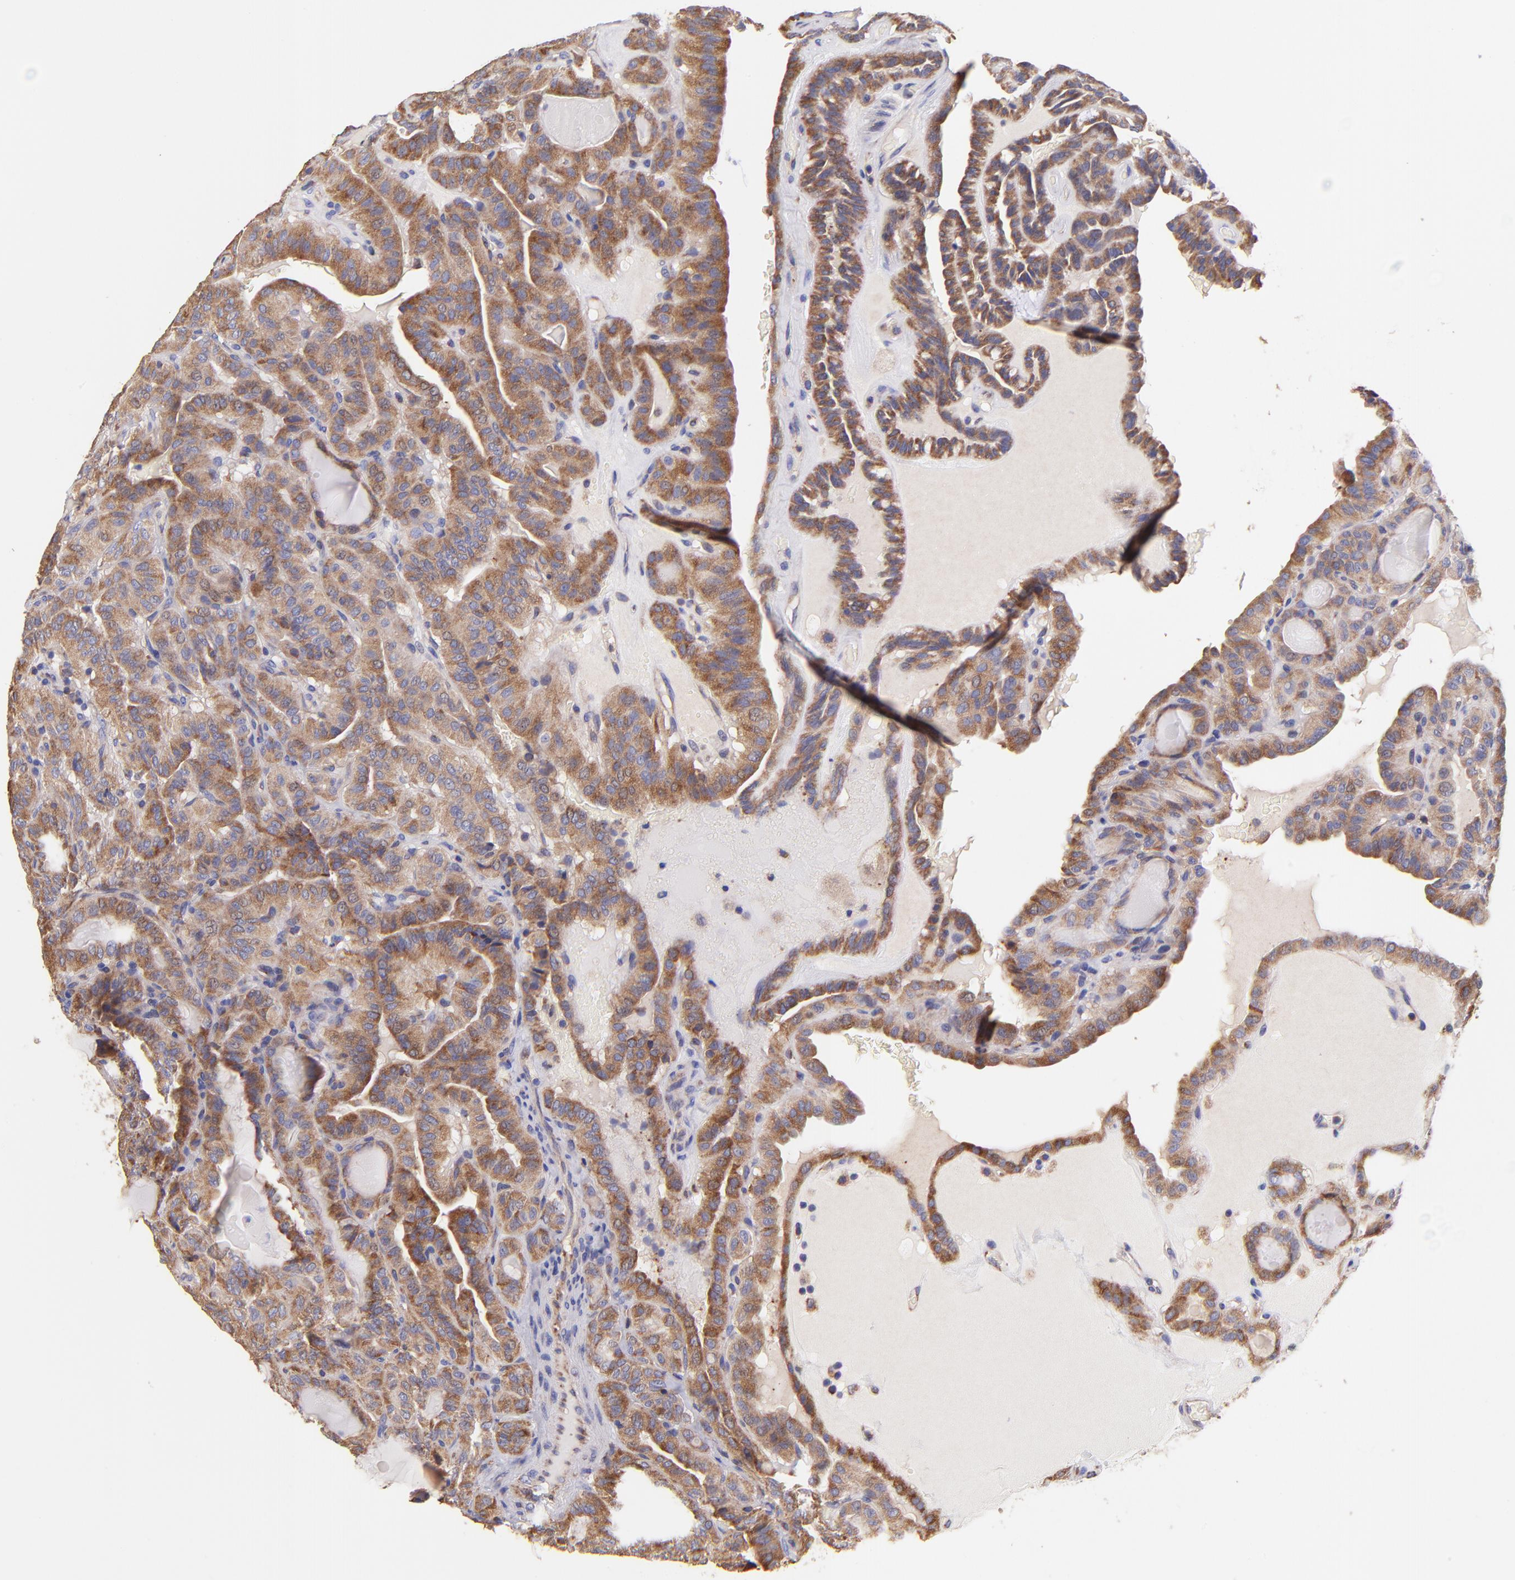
{"staining": {"intensity": "weak", "quantity": ">75%", "location": "cytoplasmic/membranous"}, "tissue": "thyroid cancer", "cell_type": "Tumor cells", "image_type": "cancer", "snomed": [{"axis": "morphology", "description": "Papillary adenocarcinoma, NOS"}, {"axis": "topography", "description": "Thyroid gland"}], "caption": "Approximately >75% of tumor cells in thyroid cancer show weak cytoplasmic/membranous protein staining as visualized by brown immunohistochemical staining.", "gene": "PREX1", "patient": {"sex": "male", "age": 77}}